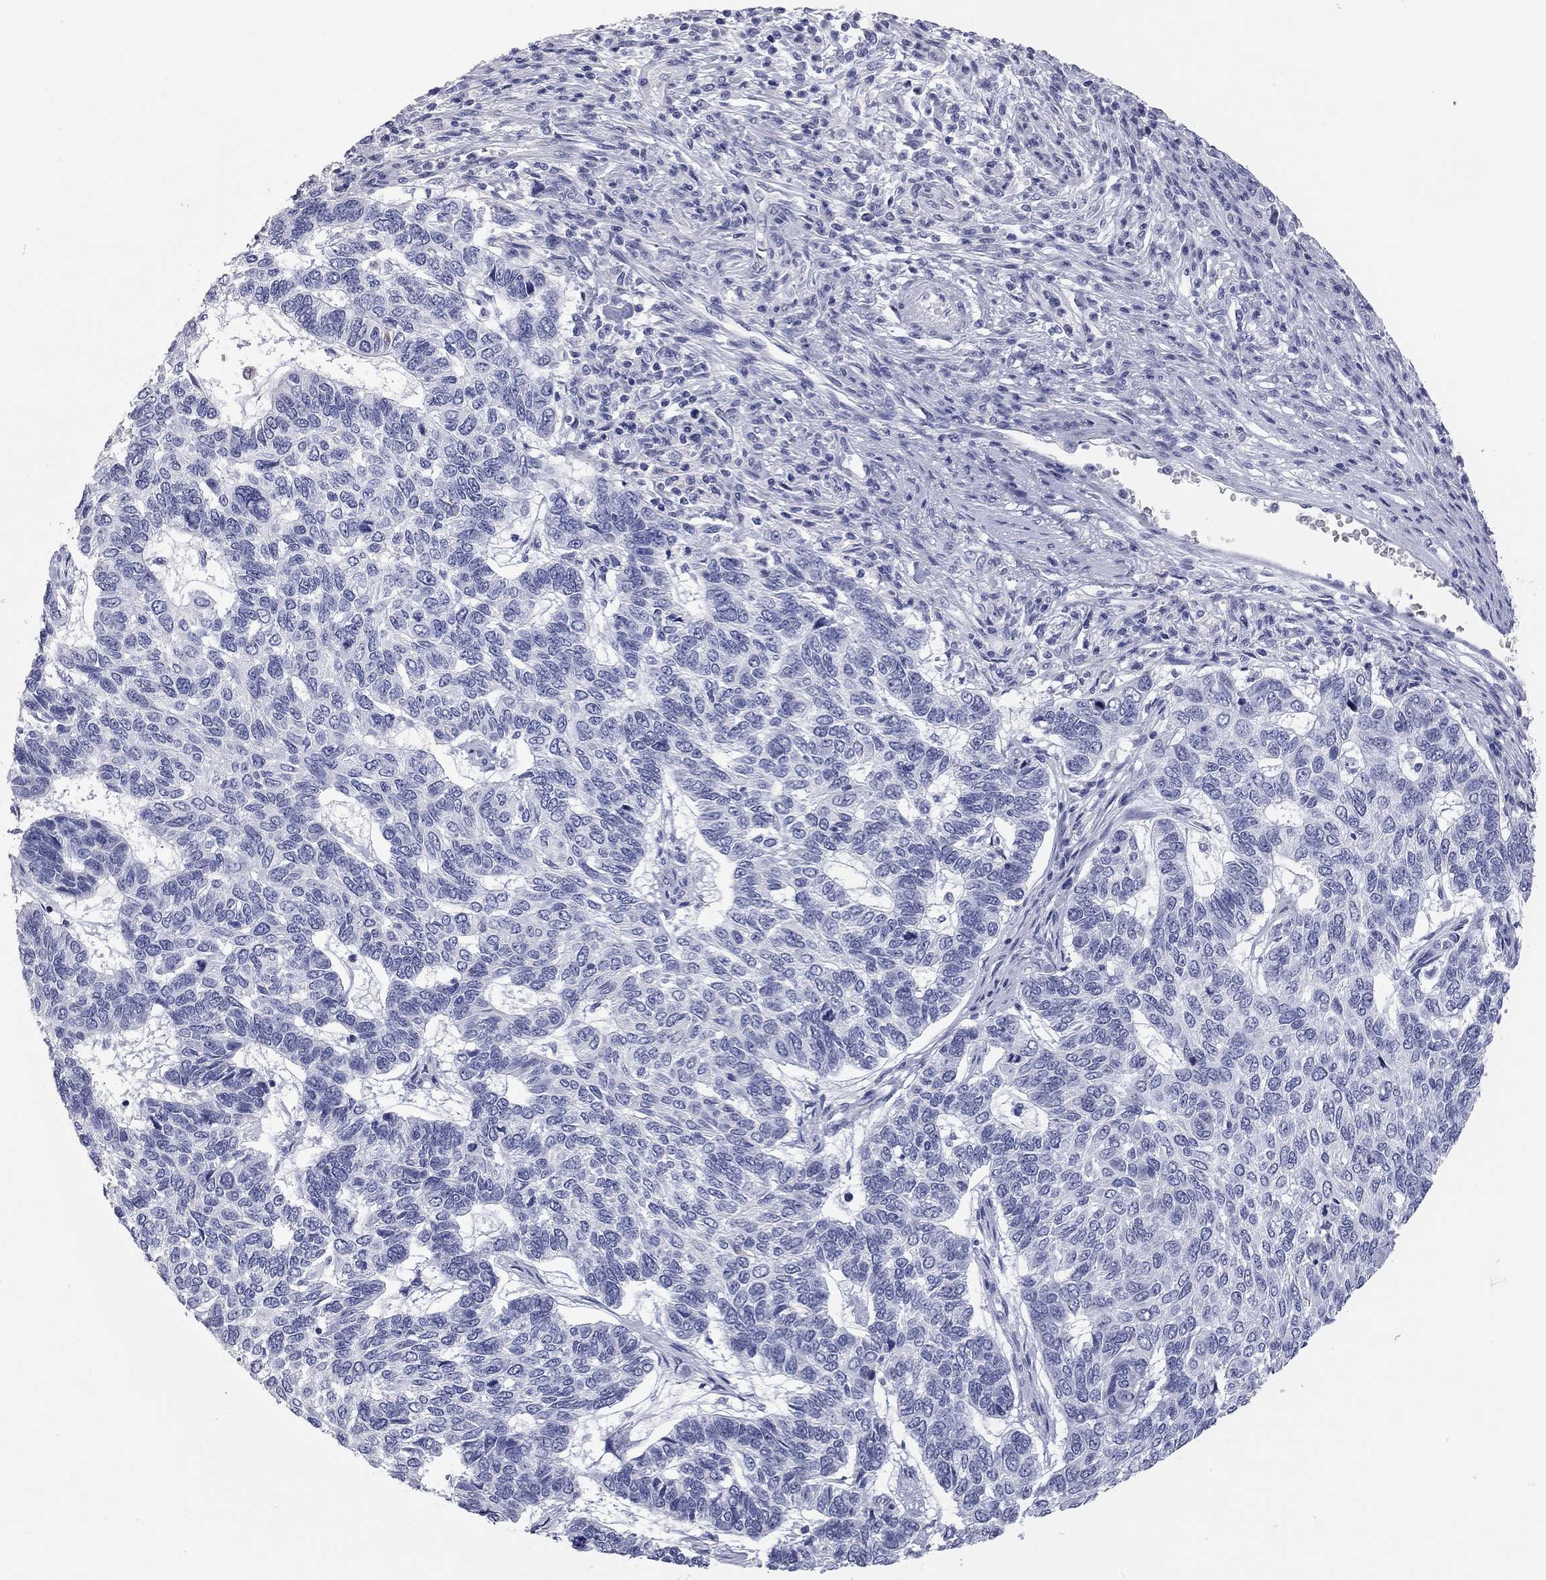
{"staining": {"intensity": "negative", "quantity": "none", "location": "none"}, "tissue": "skin cancer", "cell_type": "Tumor cells", "image_type": "cancer", "snomed": [{"axis": "morphology", "description": "Basal cell carcinoma"}, {"axis": "topography", "description": "Skin"}], "caption": "Immunohistochemistry (IHC) of skin cancer shows no expression in tumor cells.", "gene": "AK8", "patient": {"sex": "female", "age": 65}}